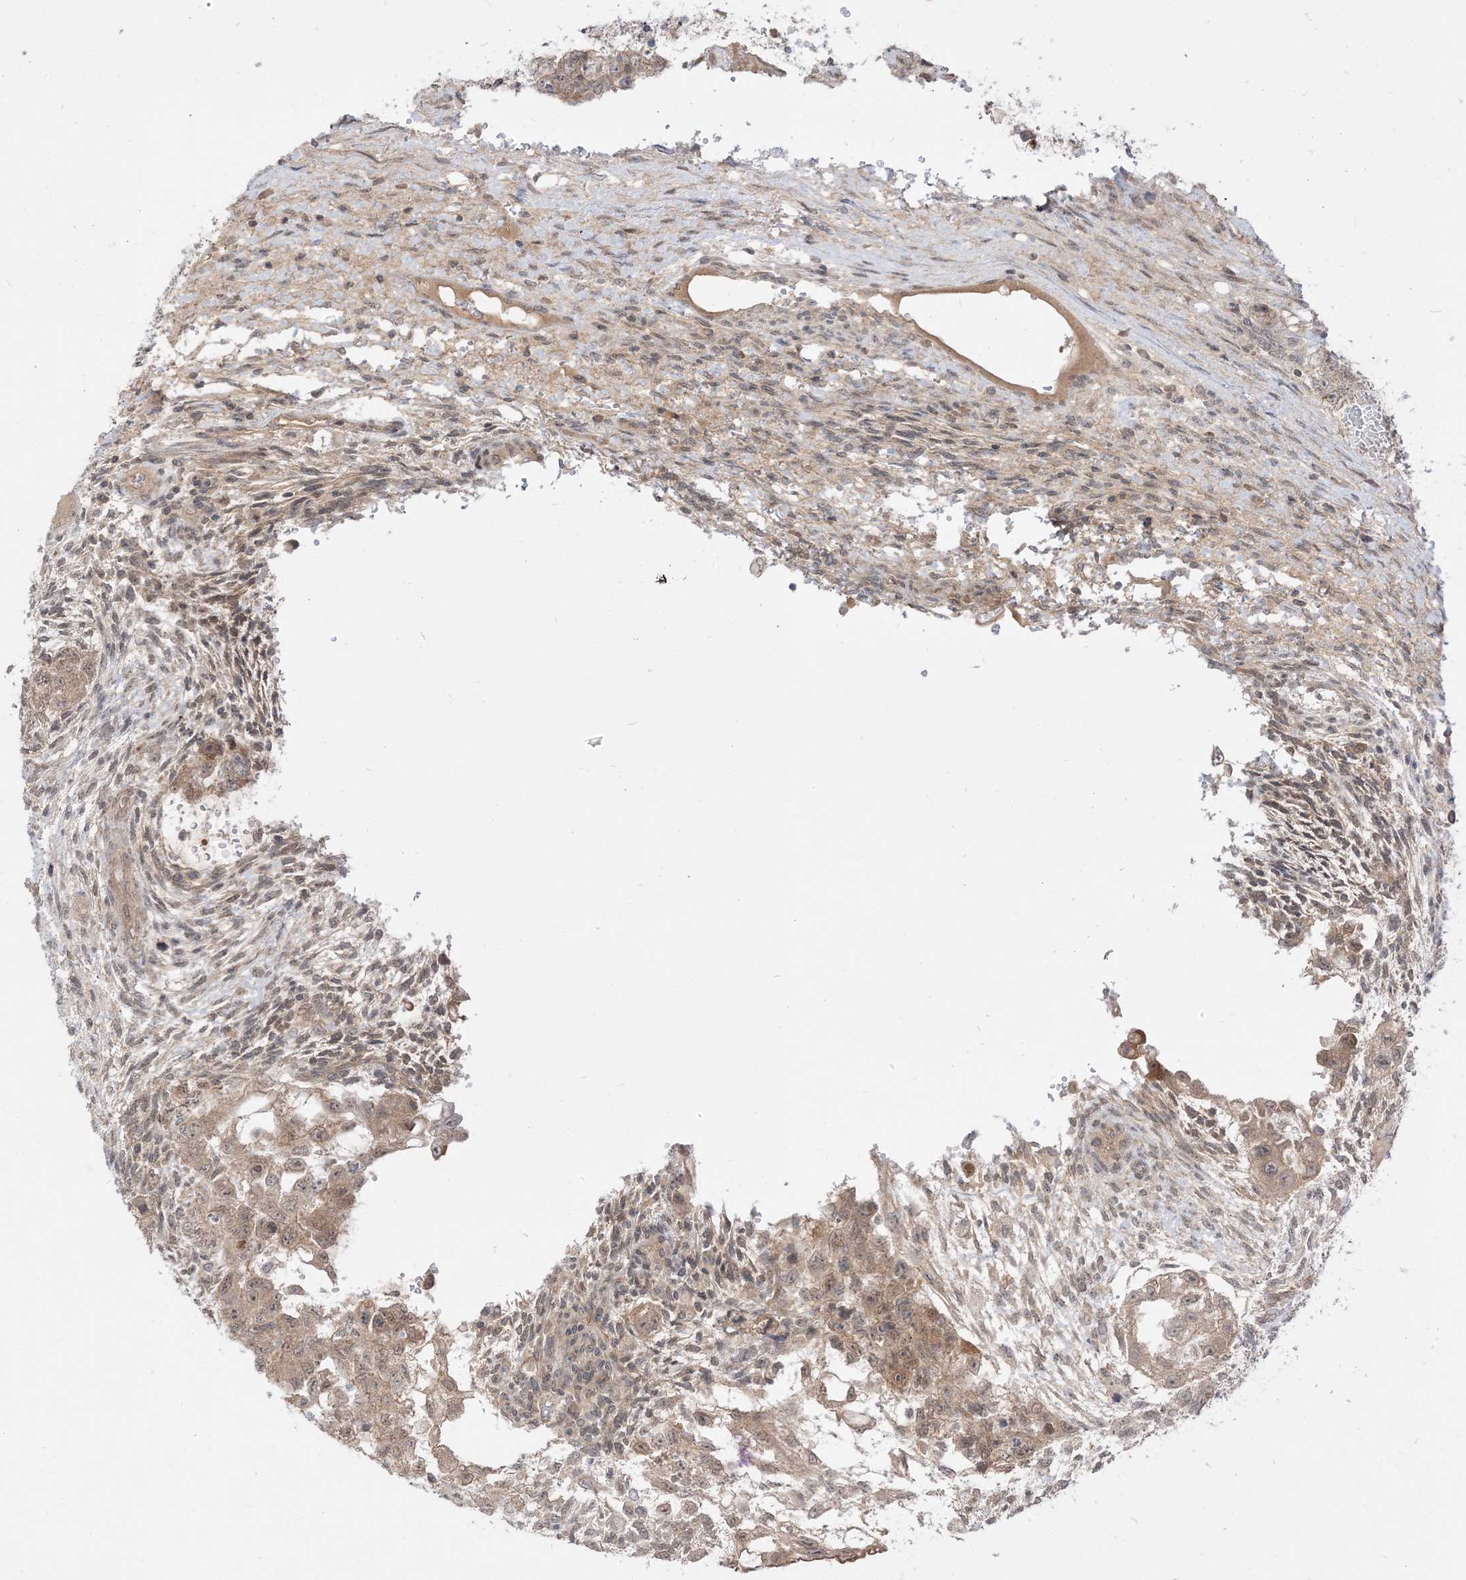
{"staining": {"intensity": "weak", "quantity": "<25%", "location": "cytoplasmic/membranous,nuclear"}, "tissue": "testis cancer", "cell_type": "Tumor cells", "image_type": "cancer", "snomed": [{"axis": "morphology", "description": "Carcinoma, Embryonal, NOS"}, {"axis": "topography", "description": "Testis"}], "caption": "Testis cancer (embryonal carcinoma) was stained to show a protein in brown. There is no significant expression in tumor cells. The staining is performed using DAB (3,3'-diaminobenzidine) brown chromogen with nuclei counter-stained in using hematoxylin.", "gene": "TBCC", "patient": {"sex": "male", "age": 37}}